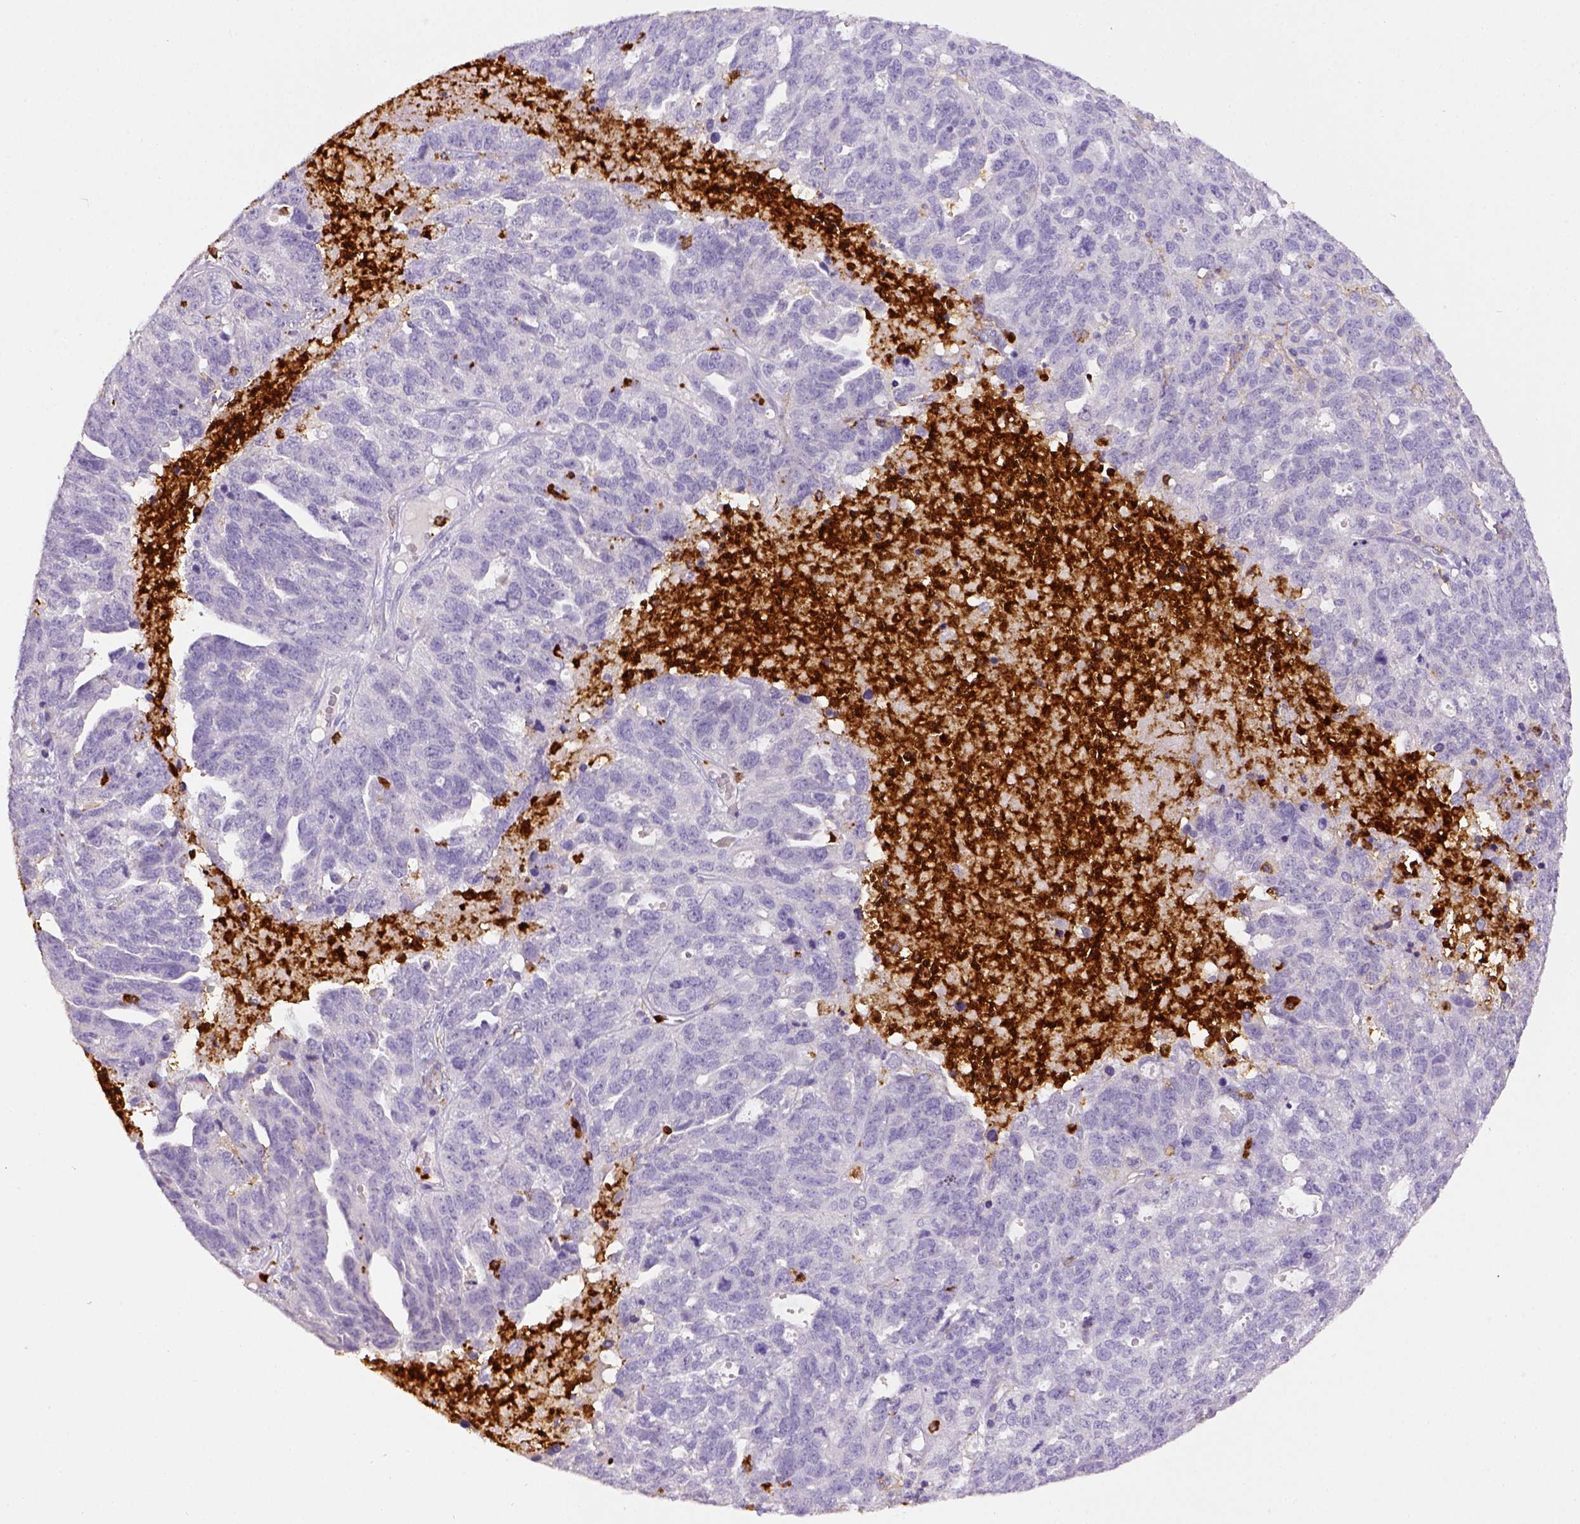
{"staining": {"intensity": "negative", "quantity": "none", "location": "none"}, "tissue": "ovarian cancer", "cell_type": "Tumor cells", "image_type": "cancer", "snomed": [{"axis": "morphology", "description": "Cystadenocarcinoma, serous, NOS"}, {"axis": "topography", "description": "Ovary"}], "caption": "This is an immunohistochemistry histopathology image of ovarian cancer. There is no positivity in tumor cells.", "gene": "ITGAM", "patient": {"sex": "female", "age": 71}}